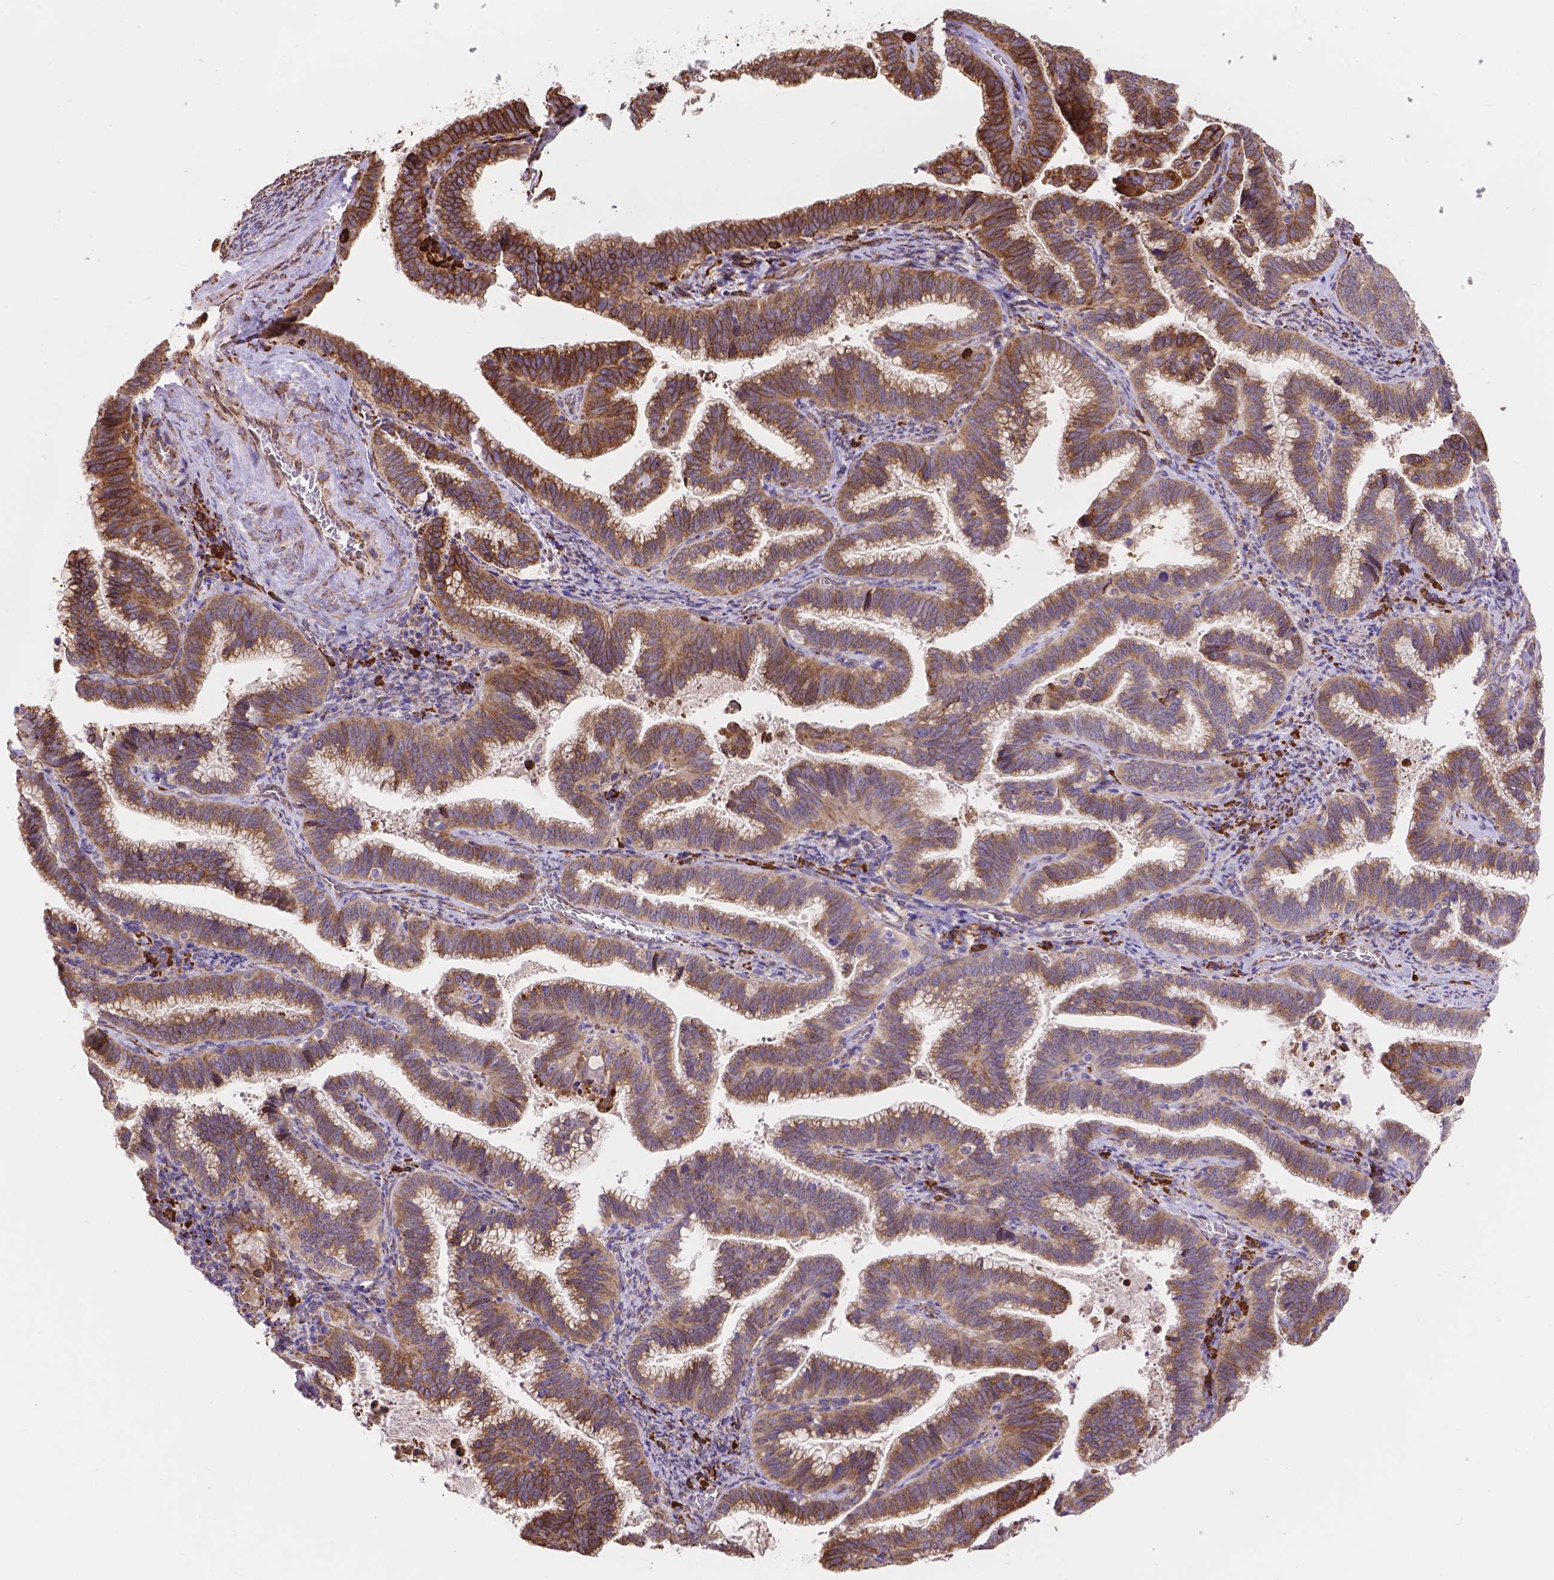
{"staining": {"intensity": "strong", "quantity": ">75%", "location": "cytoplasmic/membranous"}, "tissue": "cervical cancer", "cell_type": "Tumor cells", "image_type": "cancer", "snomed": [{"axis": "morphology", "description": "Adenocarcinoma, NOS"}, {"axis": "topography", "description": "Cervix"}], "caption": "DAB (3,3'-diaminobenzidine) immunohistochemical staining of human cervical cancer exhibits strong cytoplasmic/membranous protein positivity in about >75% of tumor cells.", "gene": "IPO11", "patient": {"sex": "female", "age": 61}}